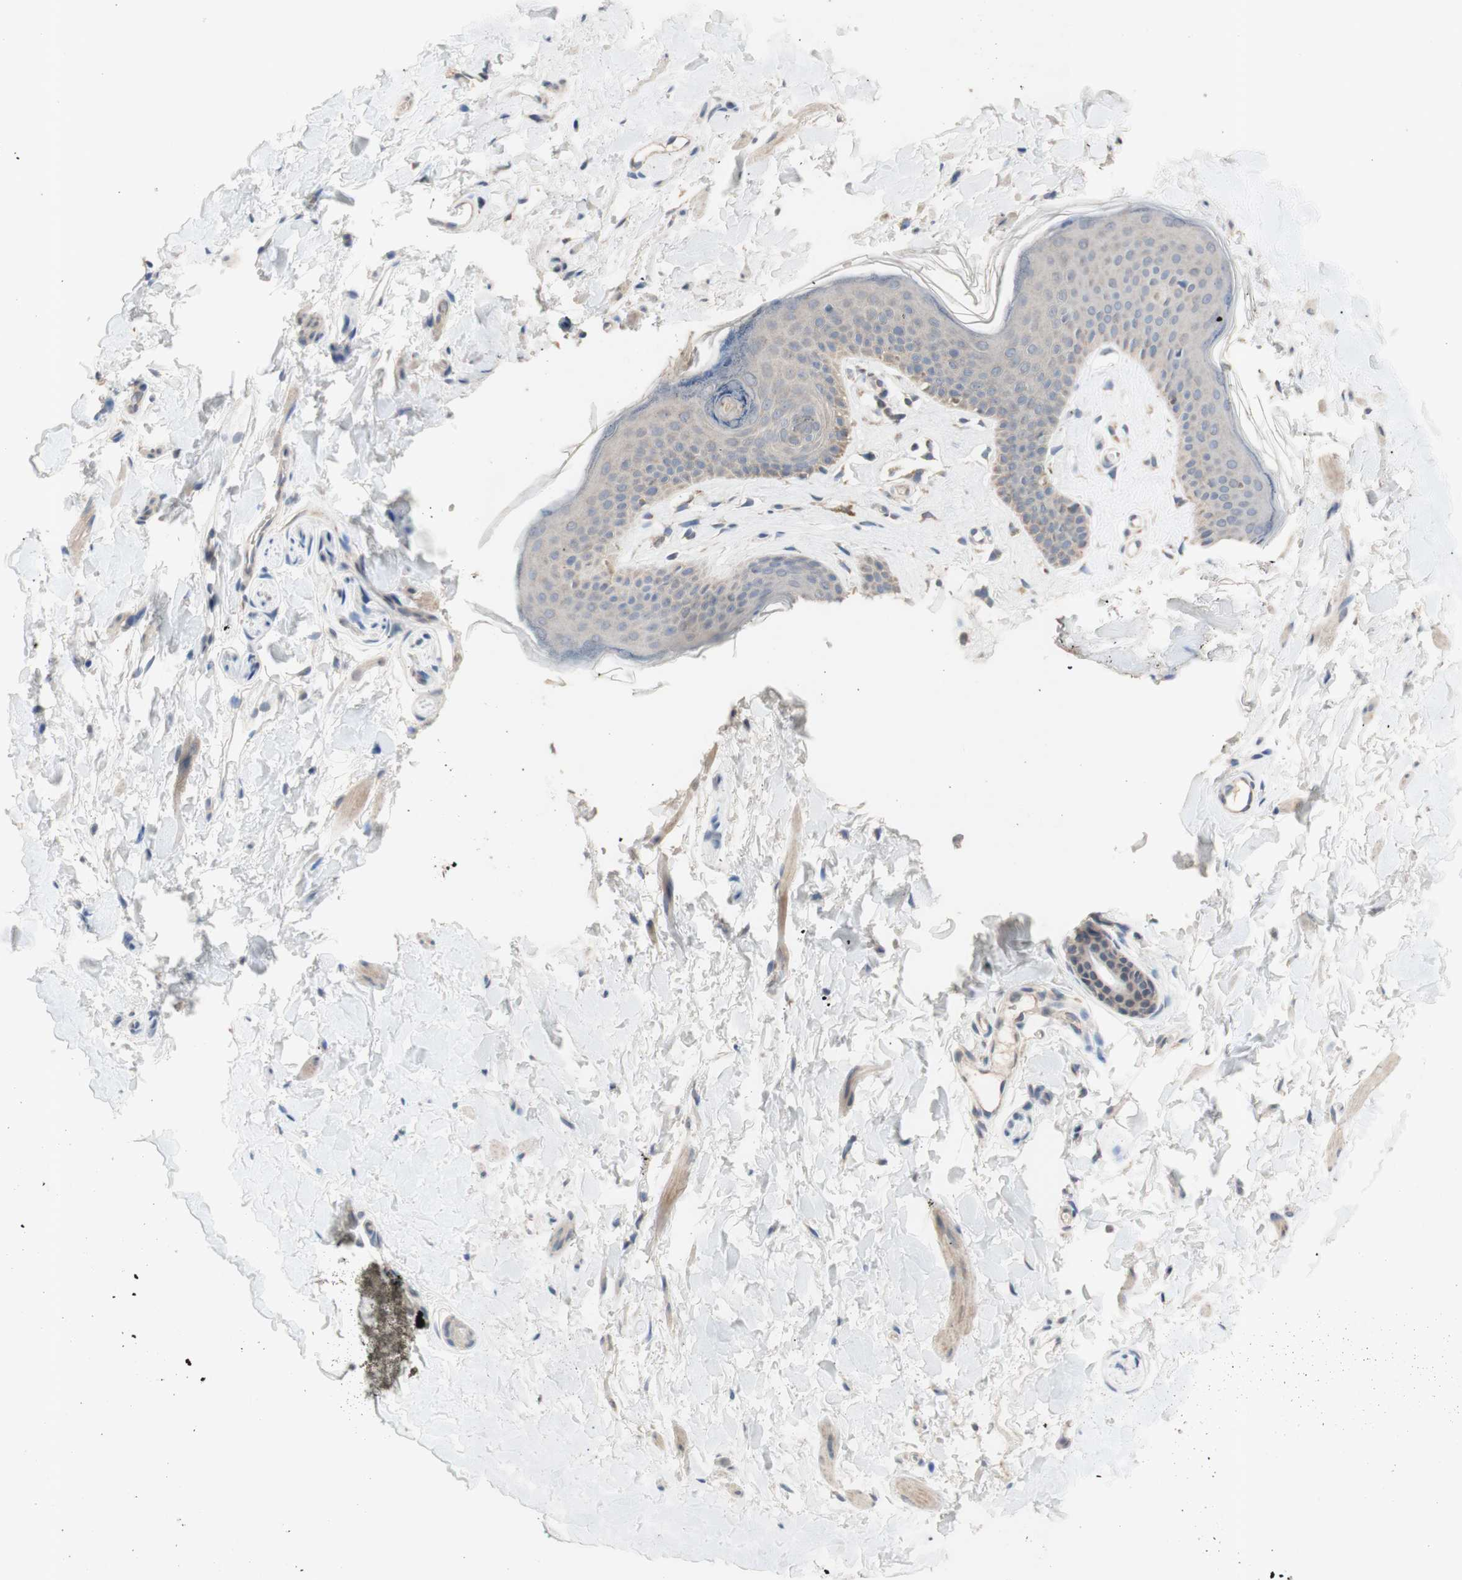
{"staining": {"intensity": "moderate", "quantity": "<25%", "location": "cytoplasmic/membranous"}, "tissue": "skin", "cell_type": "Epidermal cells", "image_type": "normal", "snomed": [{"axis": "morphology", "description": "Normal tissue, NOS"}, {"axis": "morphology", "description": "Inflammation, NOS"}, {"axis": "topography", "description": "Vulva"}], "caption": "Immunohistochemical staining of normal skin shows moderate cytoplasmic/membranous protein positivity in approximately <25% of epidermal cells.", "gene": "PTGIS", "patient": {"sex": "female", "age": 84}}